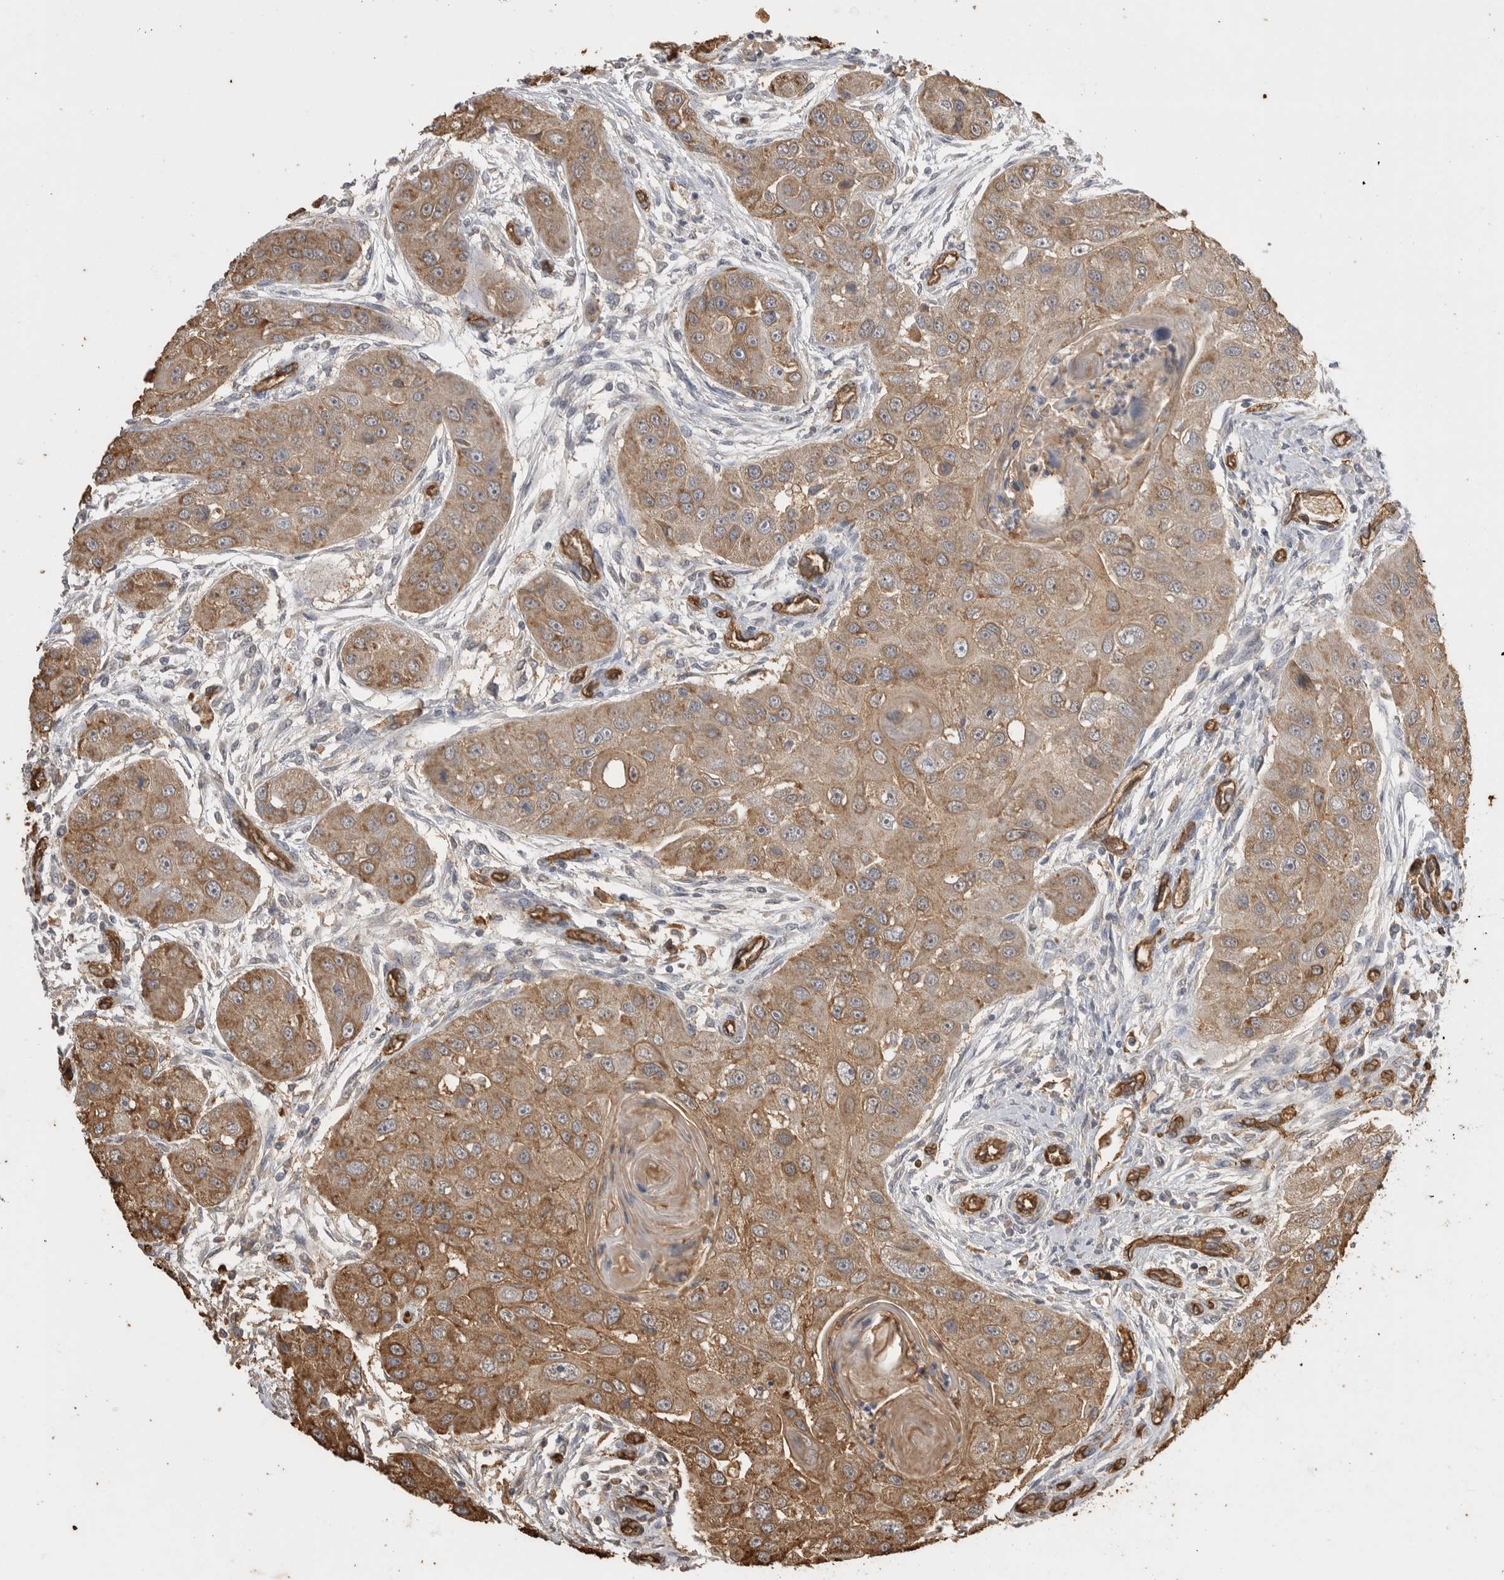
{"staining": {"intensity": "moderate", "quantity": ">75%", "location": "cytoplasmic/membranous"}, "tissue": "head and neck cancer", "cell_type": "Tumor cells", "image_type": "cancer", "snomed": [{"axis": "morphology", "description": "Normal tissue, NOS"}, {"axis": "morphology", "description": "Squamous cell carcinoma, NOS"}, {"axis": "topography", "description": "Skeletal muscle"}, {"axis": "topography", "description": "Head-Neck"}], "caption": "Tumor cells show medium levels of moderate cytoplasmic/membranous positivity in approximately >75% of cells in human head and neck cancer (squamous cell carcinoma).", "gene": "IL27", "patient": {"sex": "male", "age": 51}}